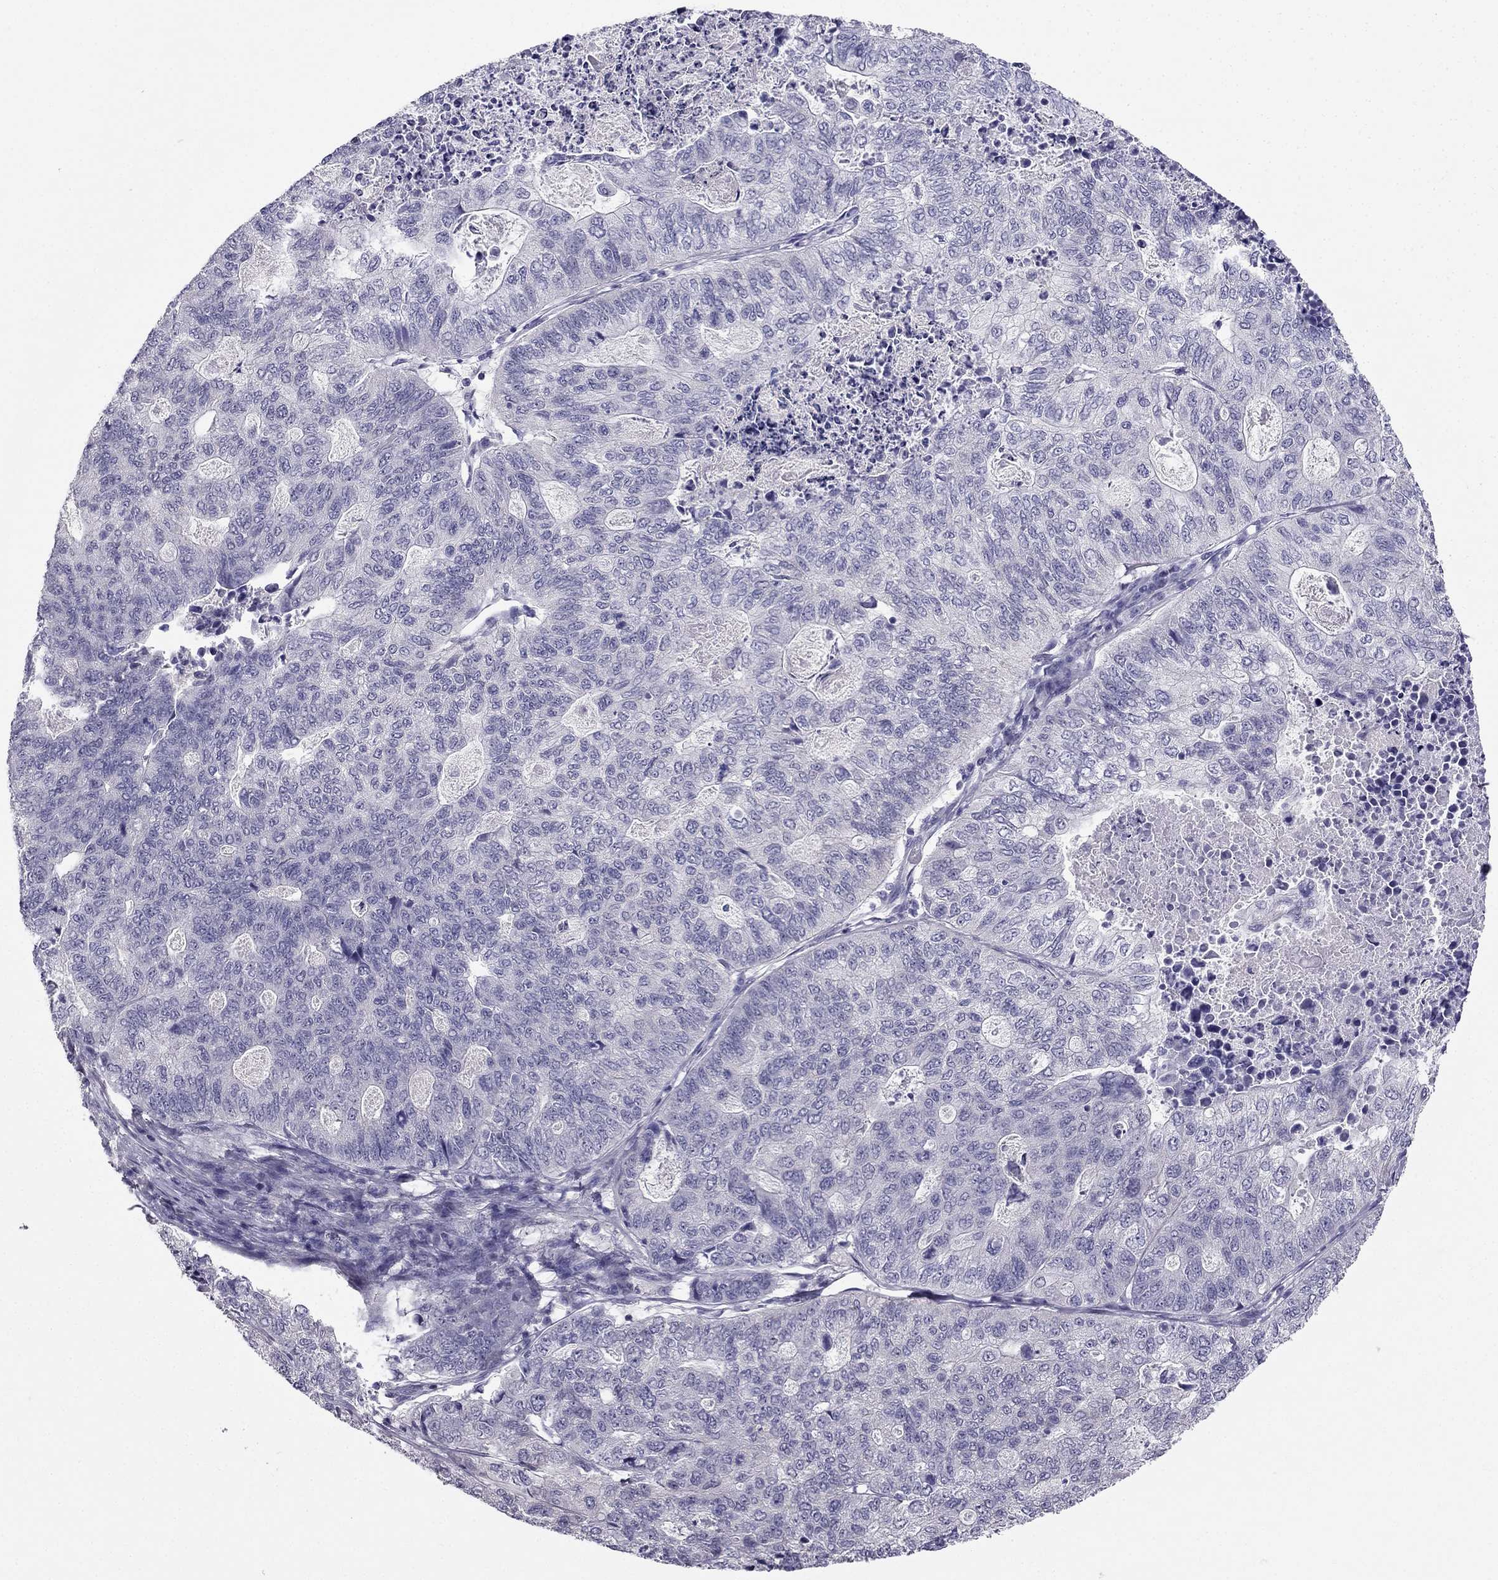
{"staining": {"intensity": "negative", "quantity": "none", "location": "none"}, "tissue": "stomach cancer", "cell_type": "Tumor cells", "image_type": "cancer", "snomed": [{"axis": "morphology", "description": "Adenocarcinoma, NOS"}, {"axis": "topography", "description": "Stomach, upper"}], "caption": "The IHC image has no significant staining in tumor cells of stomach adenocarcinoma tissue.", "gene": "HSFX1", "patient": {"sex": "female", "age": 67}}